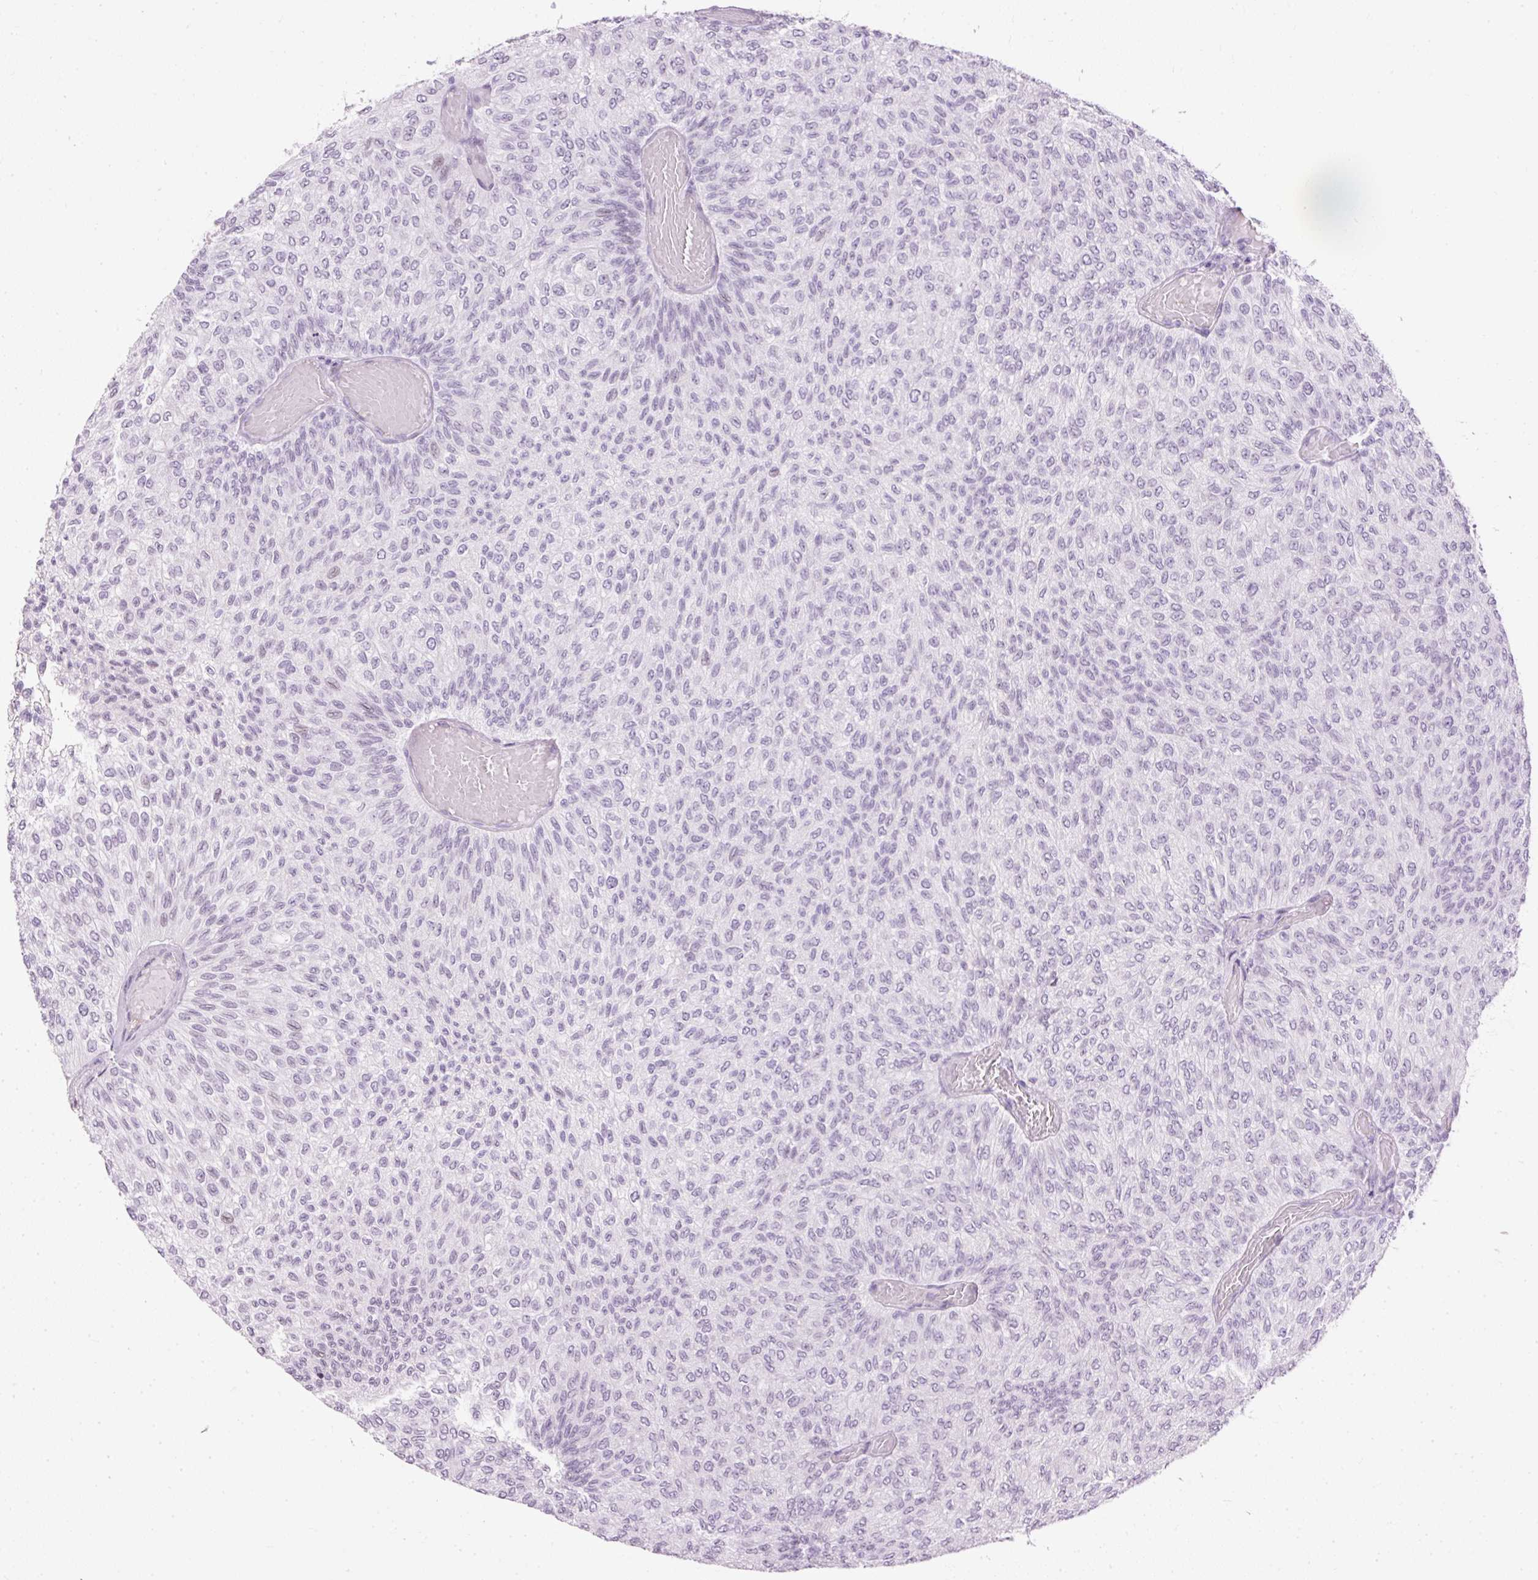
{"staining": {"intensity": "negative", "quantity": "none", "location": "none"}, "tissue": "urothelial cancer", "cell_type": "Tumor cells", "image_type": "cancer", "snomed": [{"axis": "morphology", "description": "Urothelial carcinoma, Low grade"}, {"axis": "topography", "description": "Urinary bladder"}], "caption": "Human urothelial carcinoma (low-grade) stained for a protein using IHC shows no expression in tumor cells.", "gene": "PDE6B", "patient": {"sex": "male", "age": 78}}